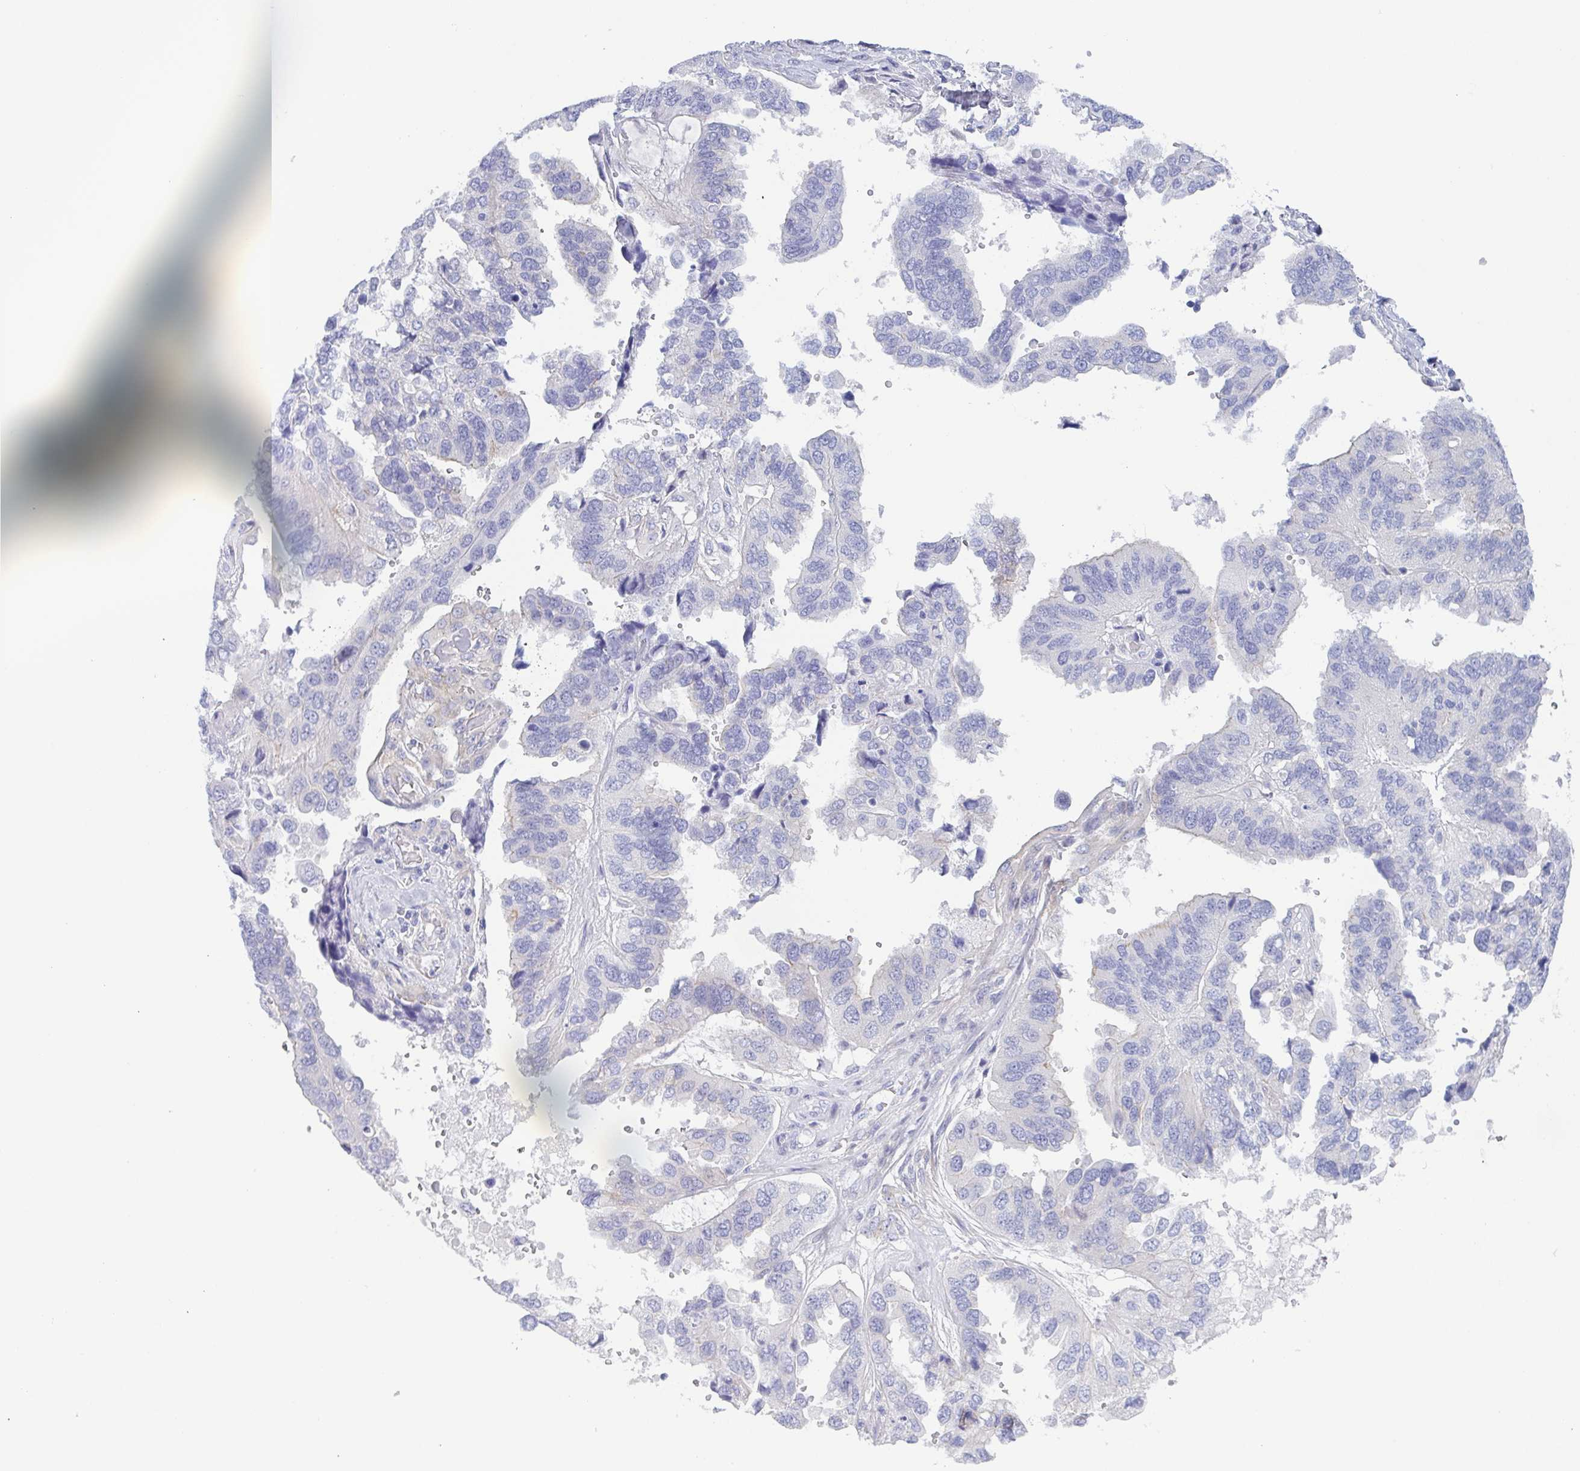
{"staining": {"intensity": "negative", "quantity": "none", "location": "none"}, "tissue": "ovarian cancer", "cell_type": "Tumor cells", "image_type": "cancer", "snomed": [{"axis": "morphology", "description": "Cystadenocarcinoma, serous, NOS"}, {"axis": "topography", "description": "Ovary"}], "caption": "This is an immunohistochemistry (IHC) micrograph of human serous cystadenocarcinoma (ovarian). There is no expression in tumor cells.", "gene": "DYNC1I1", "patient": {"sex": "female", "age": 79}}